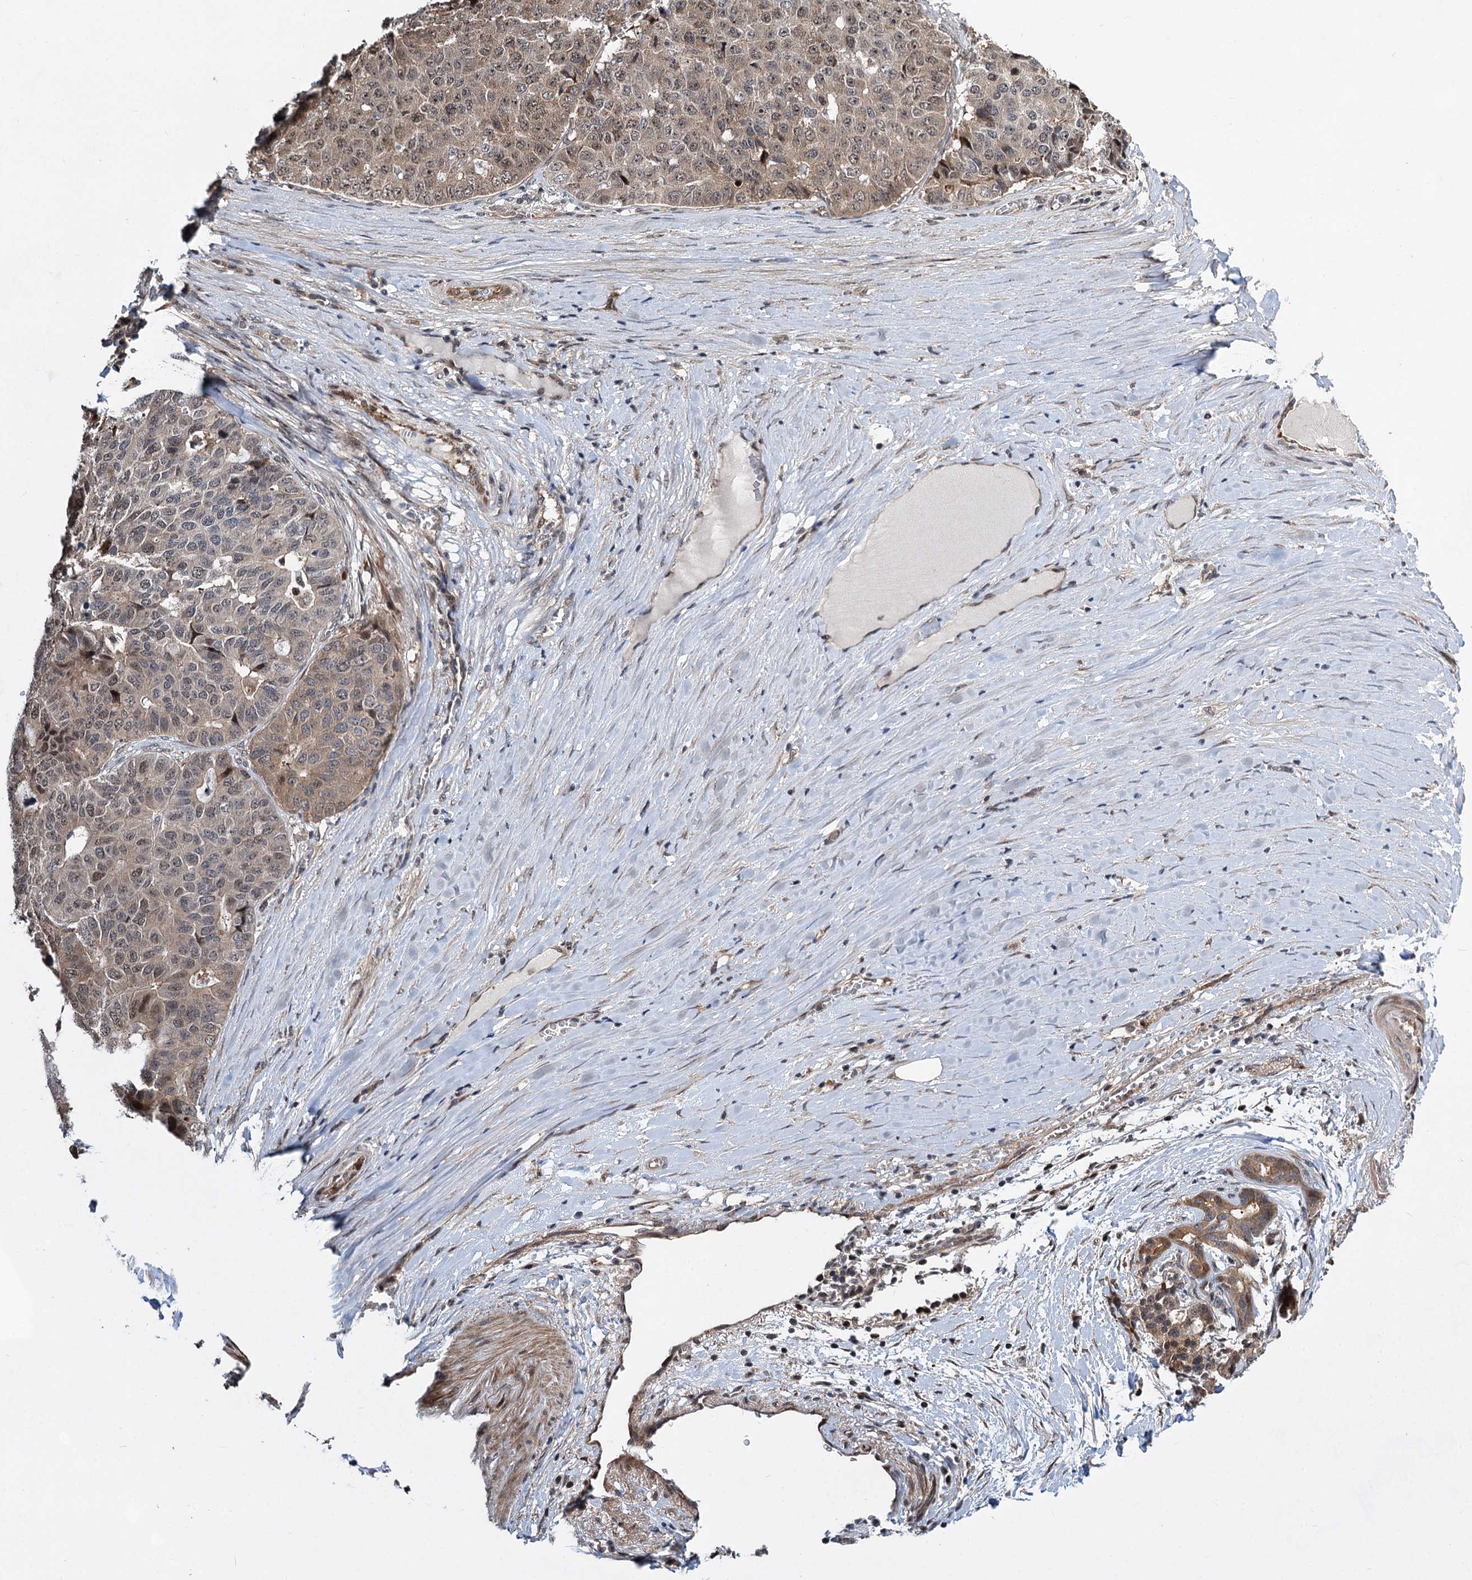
{"staining": {"intensity": "weak", "quantity": ">75%", "location": "cytoplasmic/membranous,nuclear"}, "tissue": "pancreatic cancer", "cell_type": "Tumor cells", "image_type": "cancer", "snomed": [{"axis": "morphology", "description": "Adenocarcinoma, NOS"}, {"axis": "topography", "description": "Pancreas"}], "caption": "Tumor cells exhibit low levels of weak cytoplasmic/membranous and nuclear staining in about >75% of cells in pancreatic cancer.", "gene": "GPBP1", "patient": {"sex": "male", "age": 50}}